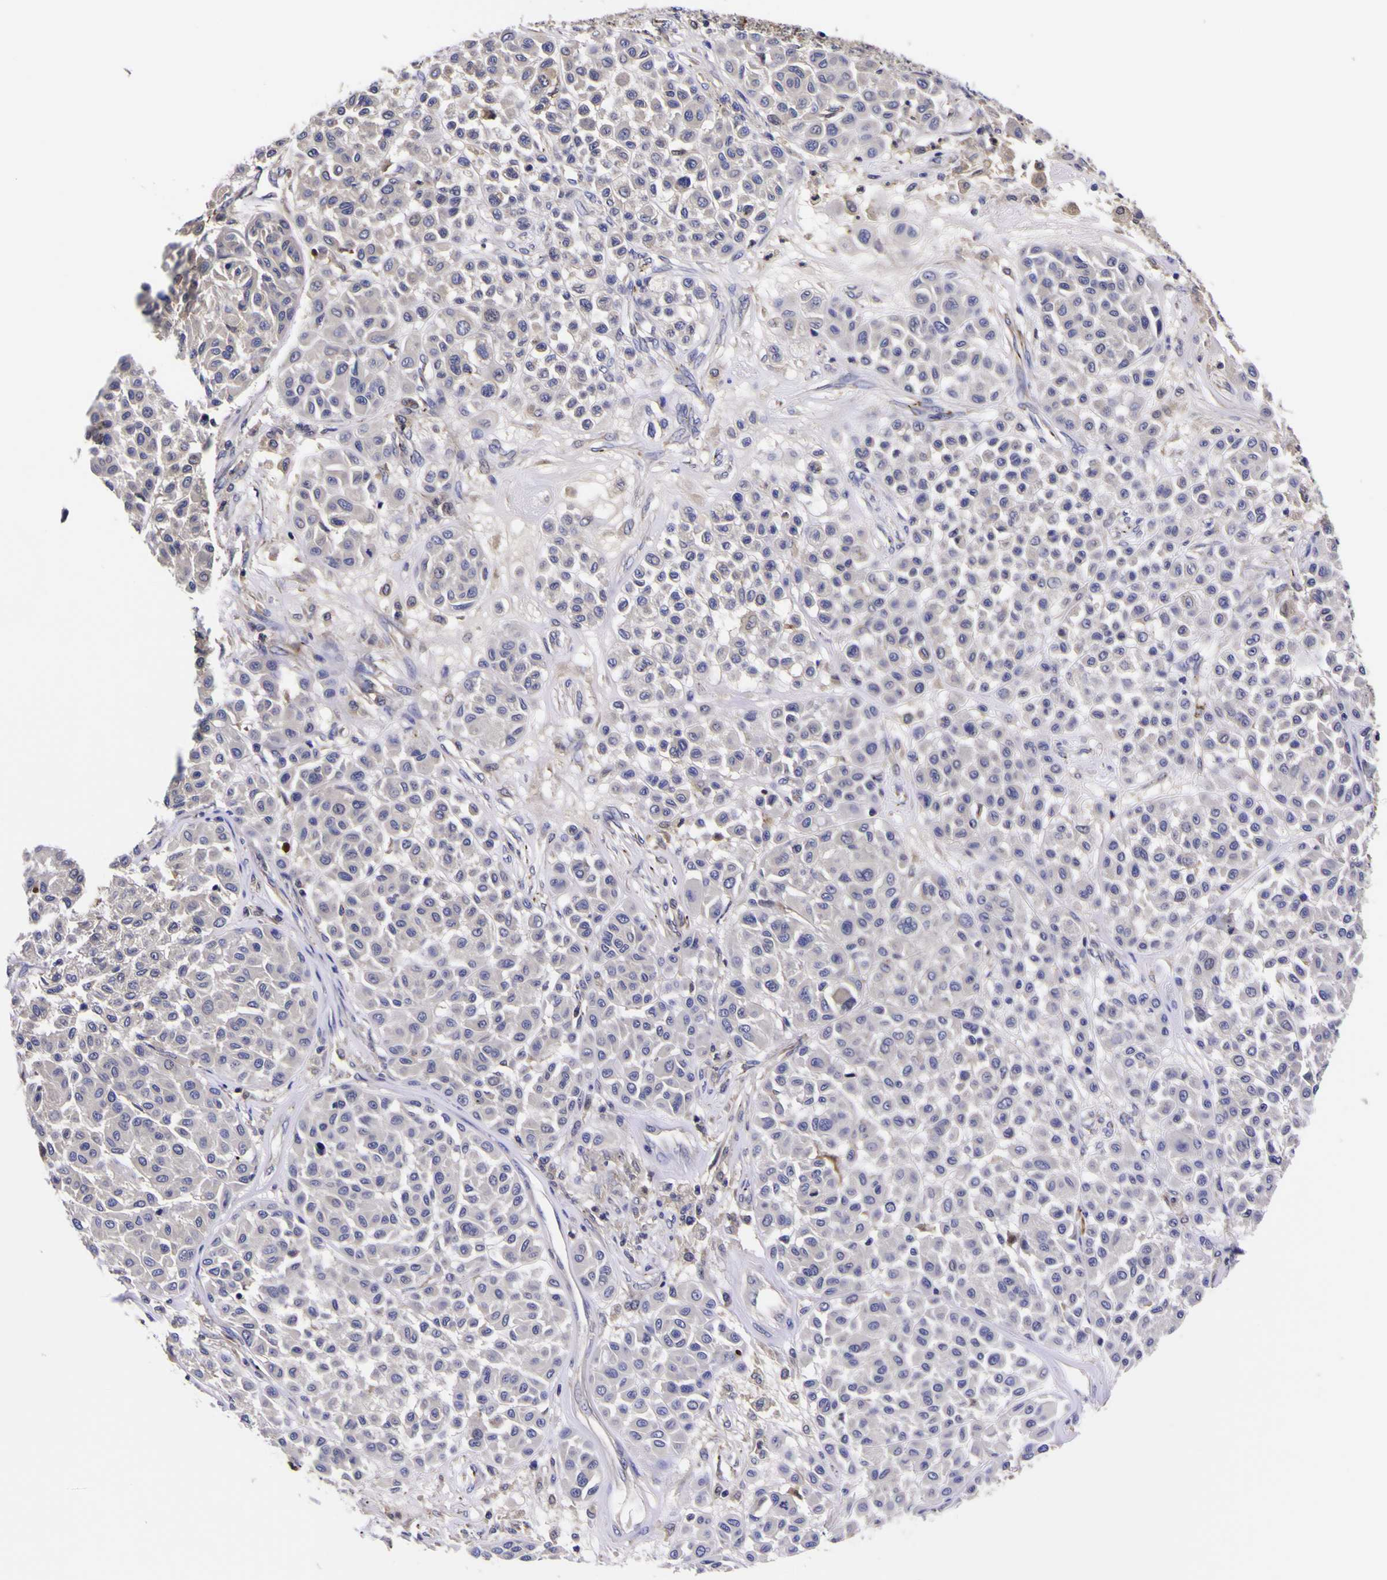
{"staining": {"intensity": "negative", "quantity": "none", "location": "none"}, "tissue": "melanoma", "cell_type": "Tumor cells", "image_type": "cancer", "snomed": [{"axis": "morphology", "description": "Malignant melanoma, Metastatic site"}, {"axis": "topography", "description": "Soft tissue"}], "caption": "This is an immunohistochemistry micrograph of malignant melanoma (metastatic site). There is no positivity in tumor cells.", "gene": "MAPK14", "patient": {"sex": "male", "age": 41}}